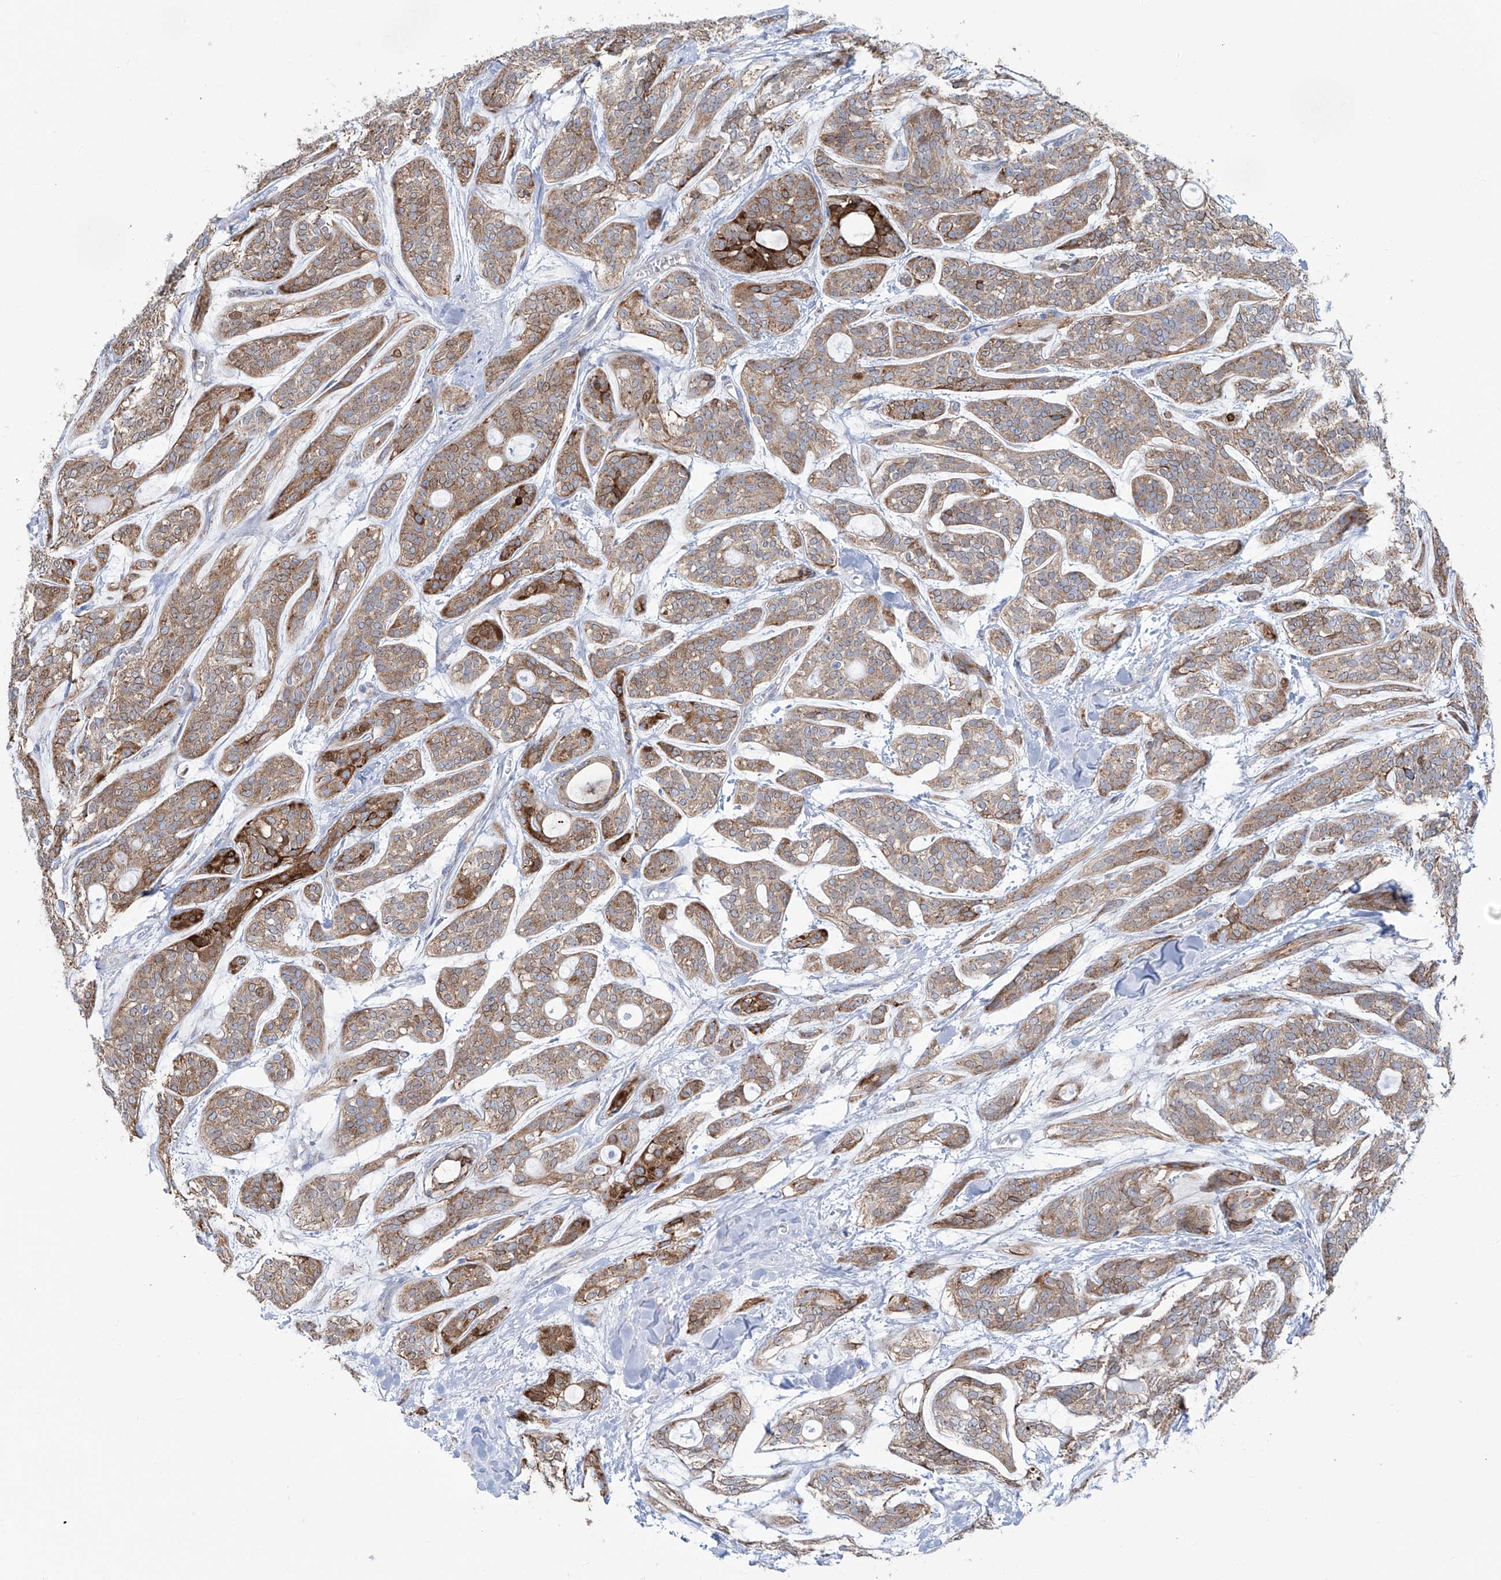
{"staining": {"intensity": "moderate", "quantity": ">75%", "location": "cytoplasmic/membranous"}, "tissue": "head and neck cancer", "cell_type": "Tumor cells", "image_type": "cancer", "snomed": [{"axis": "morphology", "description": "Adenocarcinoma, NOS"}, {"axis": "topography", "description": "Head-Neck"}], "caption": "Head and neck cancer (adenocarcinoma) was stained to show a protein in brown. There is medium levels of moderate cytoplasmic/membranous expression in approximately >75% of tumor cells. The staining was performed using DAB, with brown indicating positive protein expression. Nuclei are stained blue with hematoxylin.", "gene": "ALDH6A1", "patient": {"sex": "male", "age": 66}}